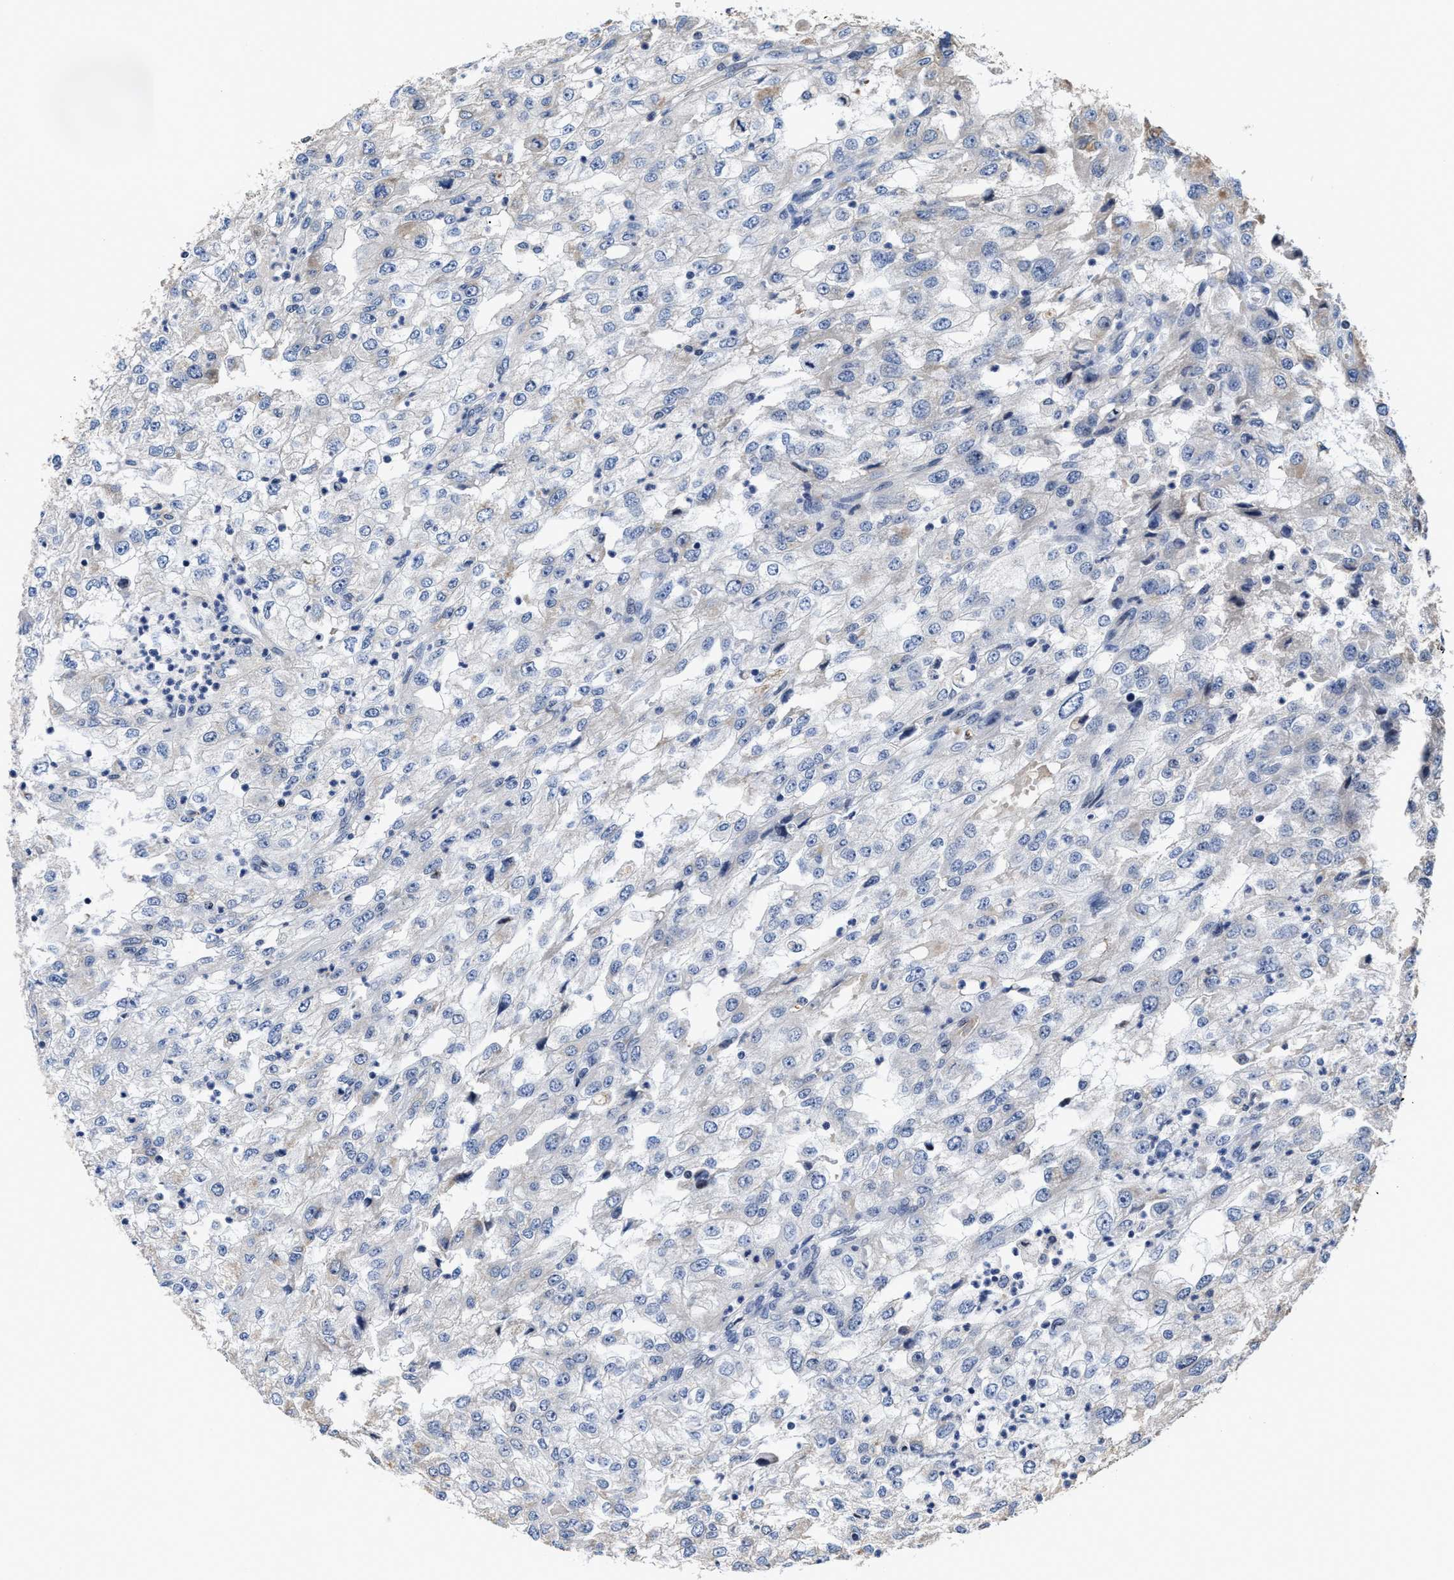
{"staining": {"intensity": "negative", "quantity": "none", "location": "none"}, "tissue": "renal cancer", "cell_type": "Tumor cells", "image_type": "cancer", "snomed": [{"axis": "morphology", "description": "Adenocarcinoma, NOS"}, {"axis": "topography", "description": "Kidney"}], "caption": "Immunohistochemistry (IHC) image of neoplastic tissue: human renal cancer (adenocarcinoma) stained with DAB (3,3'-diaminobenzidine) demonstrates no significant protein staining in tumor cells.", "gene": "GHITM", "patient": {"sex": "female", "age": 54}}